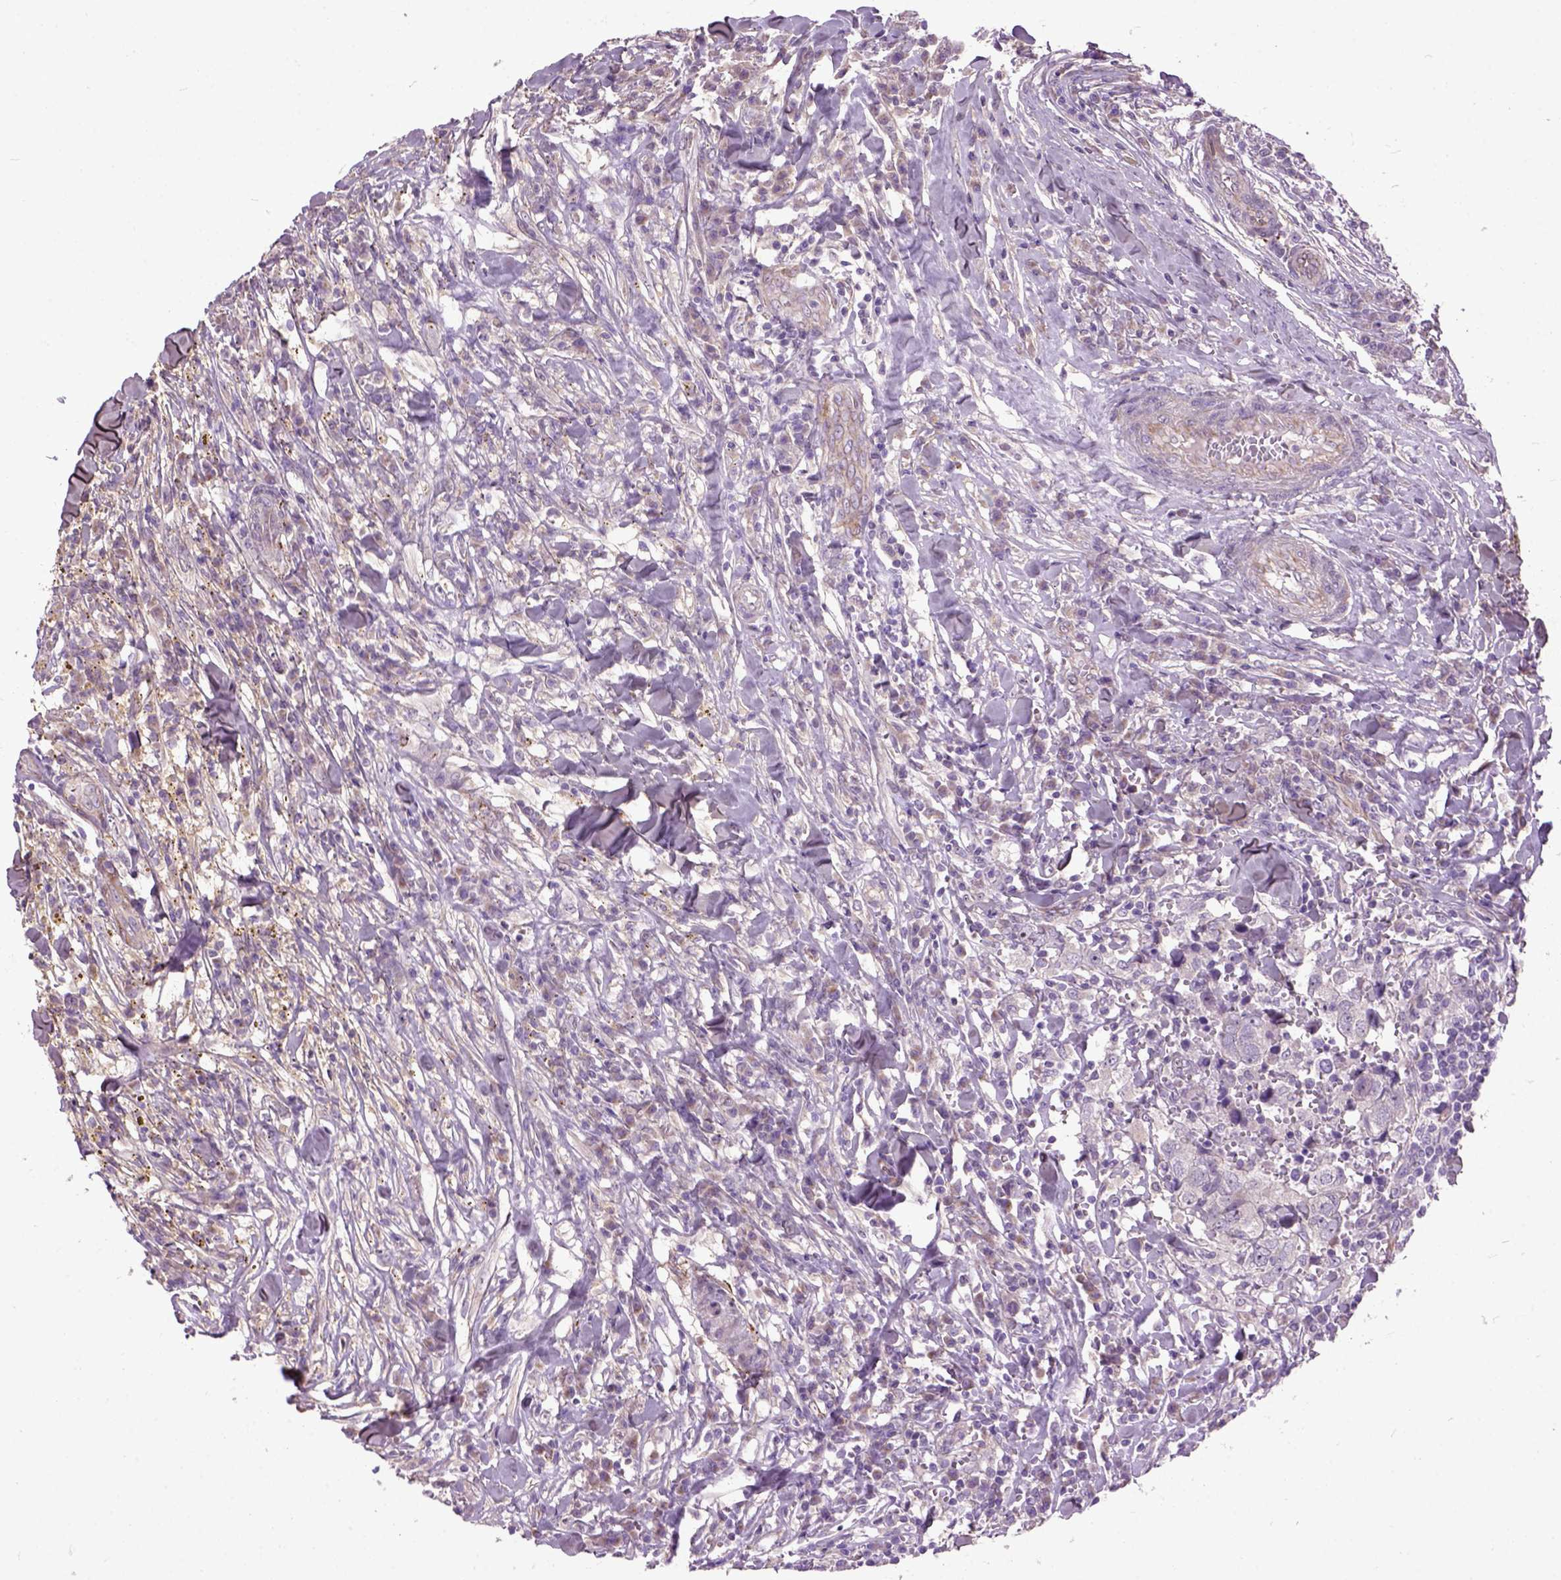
{"staining": {"intensity": "negative", "quantity": "none", "location": "none"}, "tissue": "breast cancer", "cell_type": "Tumor cells", "image_type": "cancer", "snomed": [{"axis": "morphology", "description": "Duct carcinoma"}, {"axis": "topography", "description": "Breast"}], "caption": "This is an IHC histopathology image of human breast cancer (intraductal carcinoma). There is no positivity in tumor cells.", "gene": "MAPT", "patient": {"sex": "female", "age": 30}}